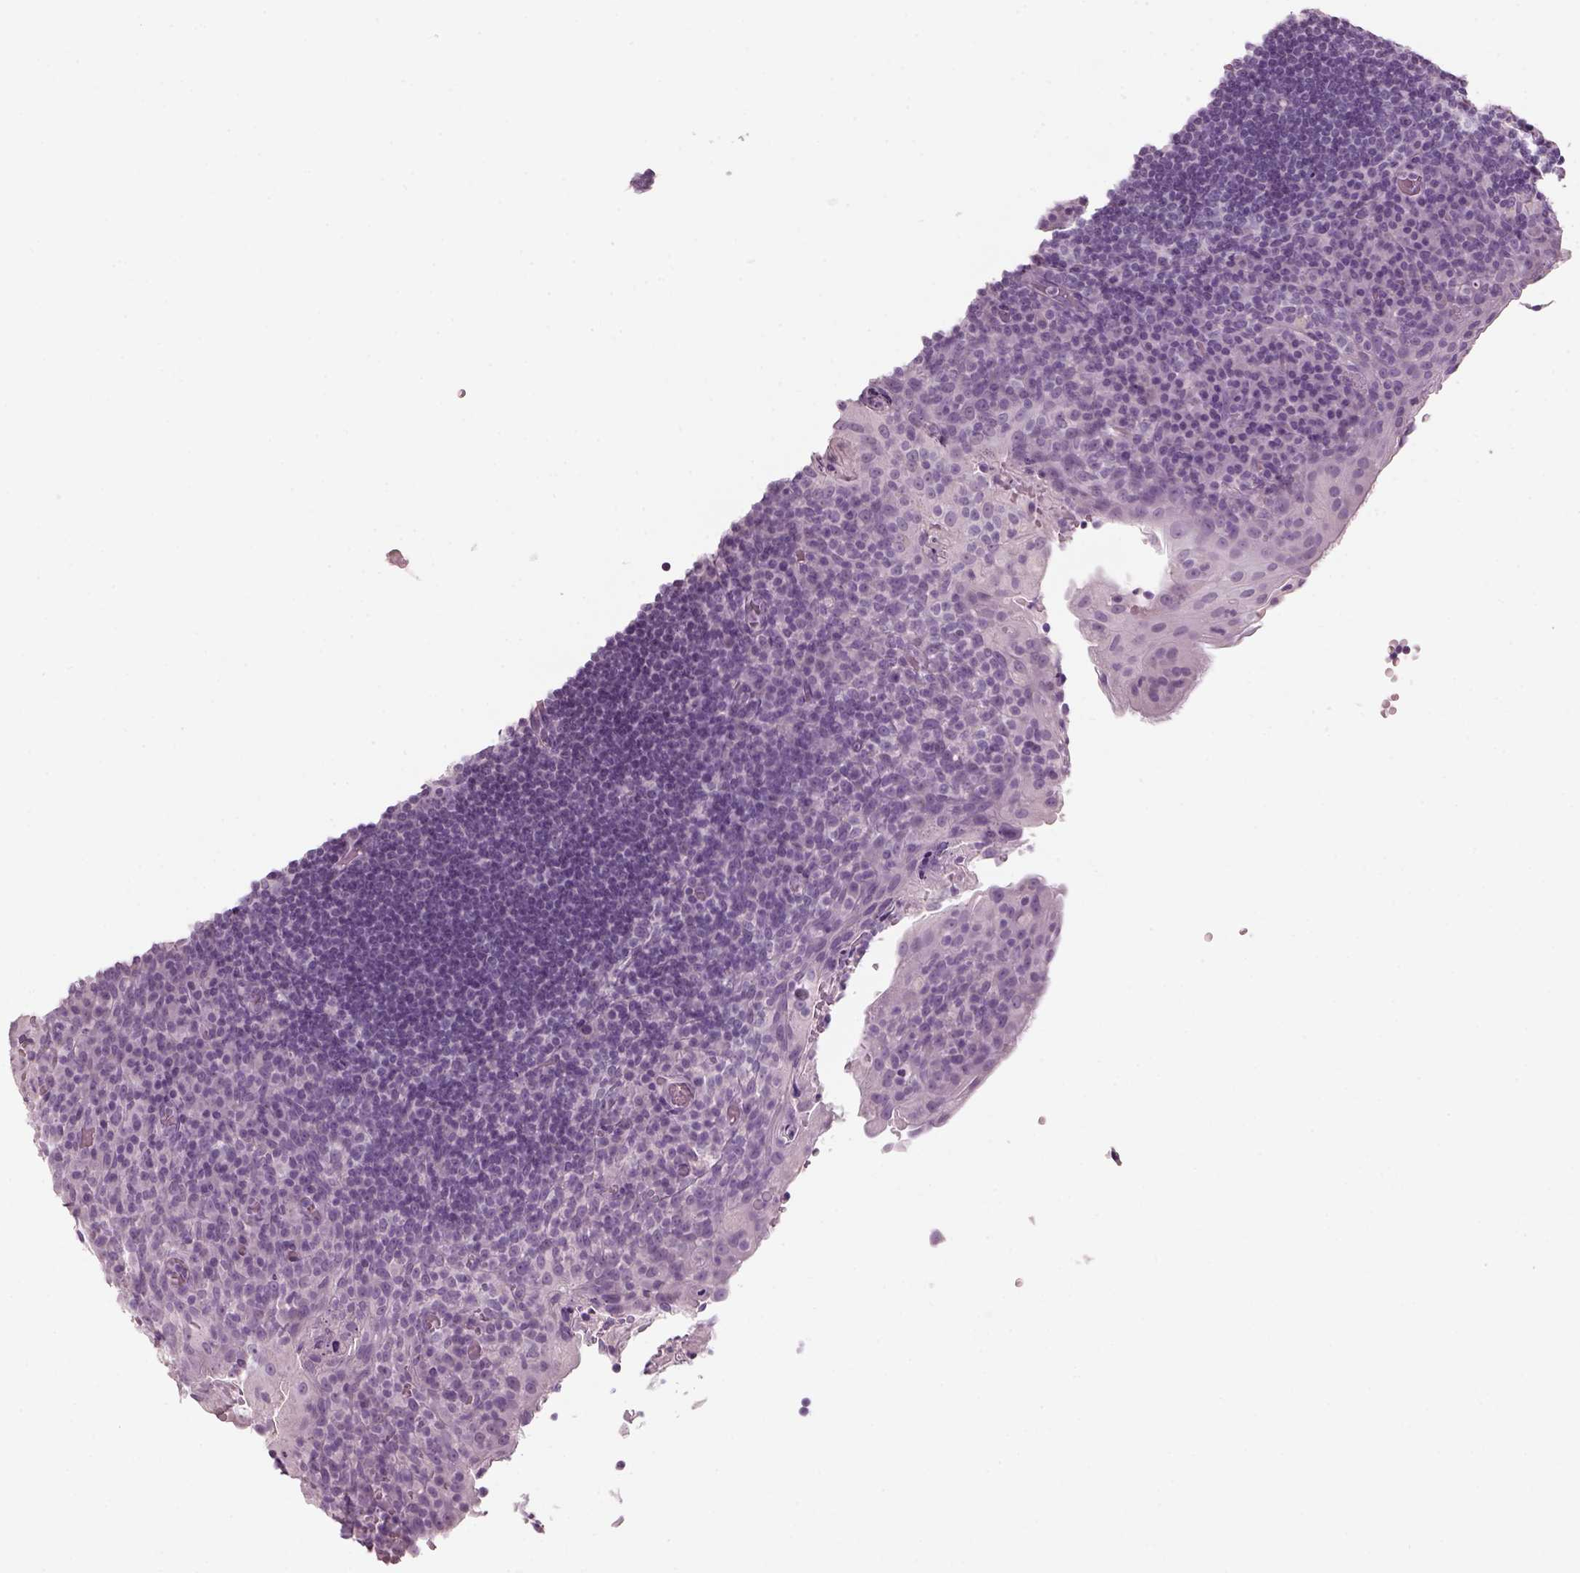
{"staining": {"intensity": "negative", "quantity": "none", "location": "none"}, "tissue": "tonsil", "cell_type": "Germinal center cells", "image_type": "normal", "snomed": [{"axis": "morphology", "description": "Normal tissue, NOS"}, {"axis": "topography", "description": "Tonsil"}], "caption": "Micrograph shows no significant protein expression in germinal center cells of normal tonsil.", "gene": "SLC6A2", "patient": {"sex": "male", "age": 17}}